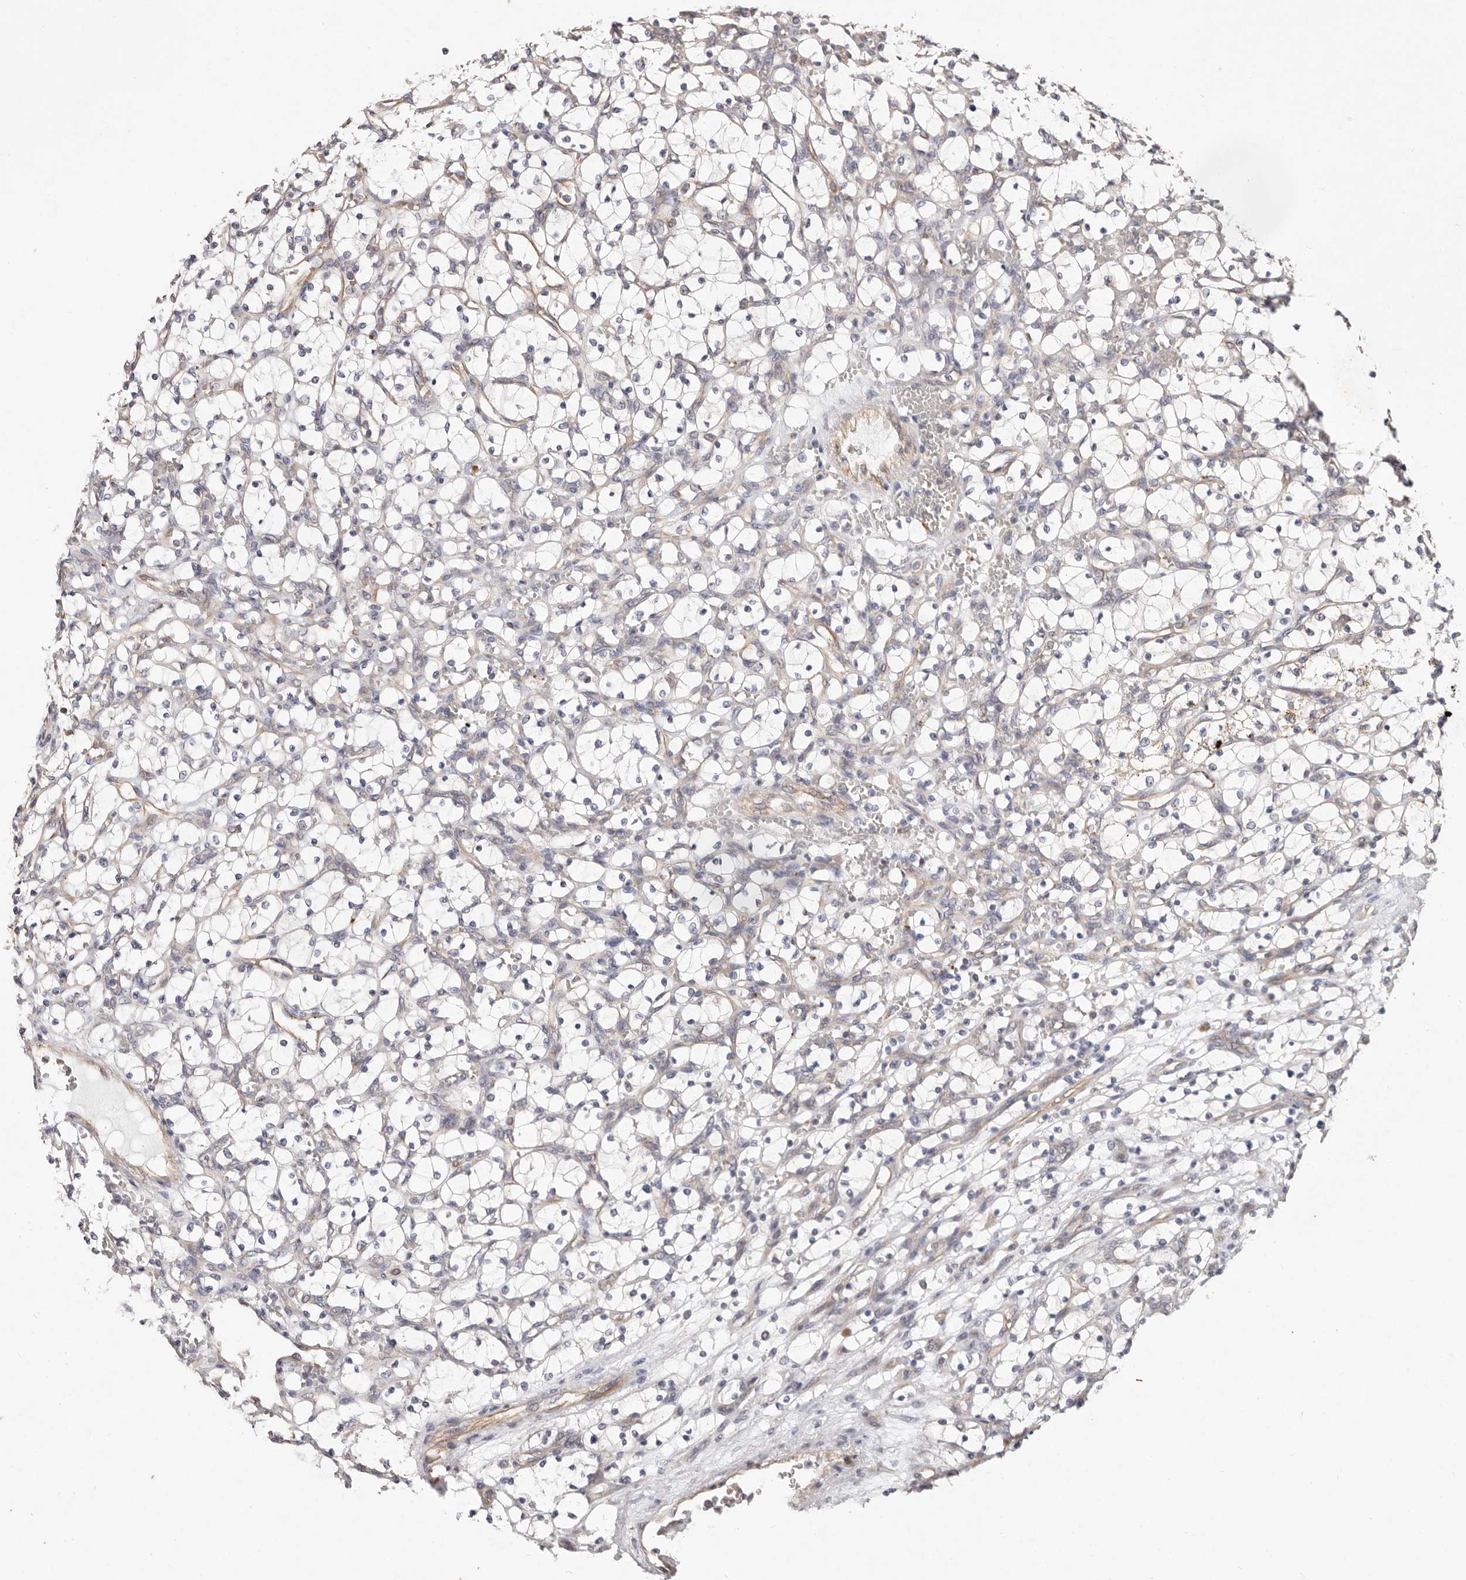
{"staining": {"intensity": "negative", "quantity": "none", "location": "none"}, "tissue": "renal cancer", "cell_type": "Tumor cells", "image_type": "cancer", "snomed": [{"axis": "morphology", "description": "Adenocarcinoma, NOS"}, {"axis": "topography", "description": "Kidney"}], "caption": "DAB immunohistochemical staining of adenocarcinoma (renal) exhibits no significant expression in tumor cells.", "gene": "THBS3", "patient": {"sex": "female", "age": 69}}